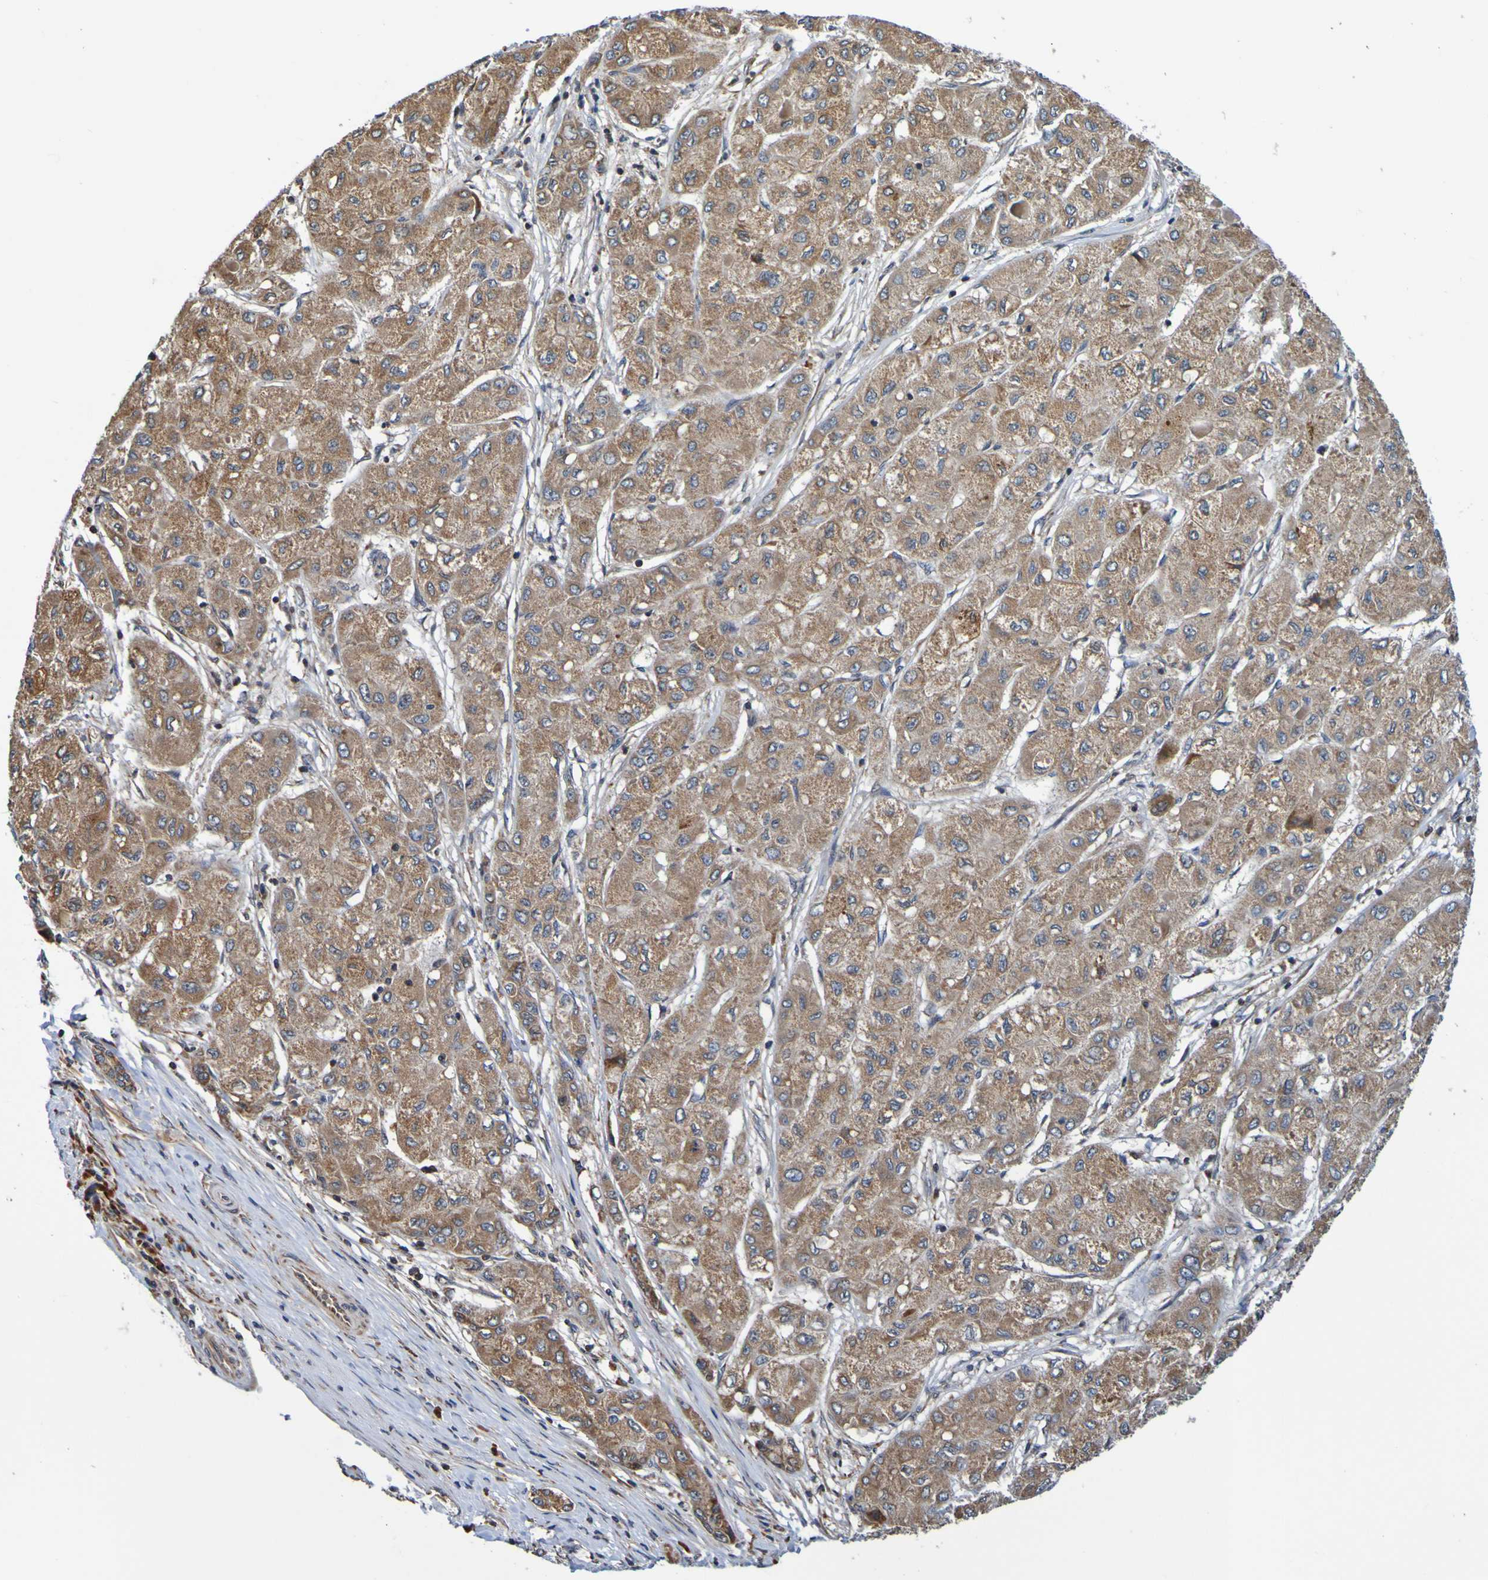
{"staining": {"intensity": "moderate", "quantity": ">75%", "location": "cytoplasmic/membranous"}, "tissue": "liver cancer", "cell_type": "Tumor cells", "image_type": "cancer", "snomed": [{"axis": "morphology", "description": "Carcinoma, Hepatocellular, NOS"}, {"axis": "topography", "description": "Liver"}], "caption": "Moderate cytoplasmic/membranous positivity for a protein is seen in about >75% of tumor cells of hepatocellular carcinoma (liver) using IHC.", "gene": "AXIN1", "patient": {"sex": "male", "age": 80}}